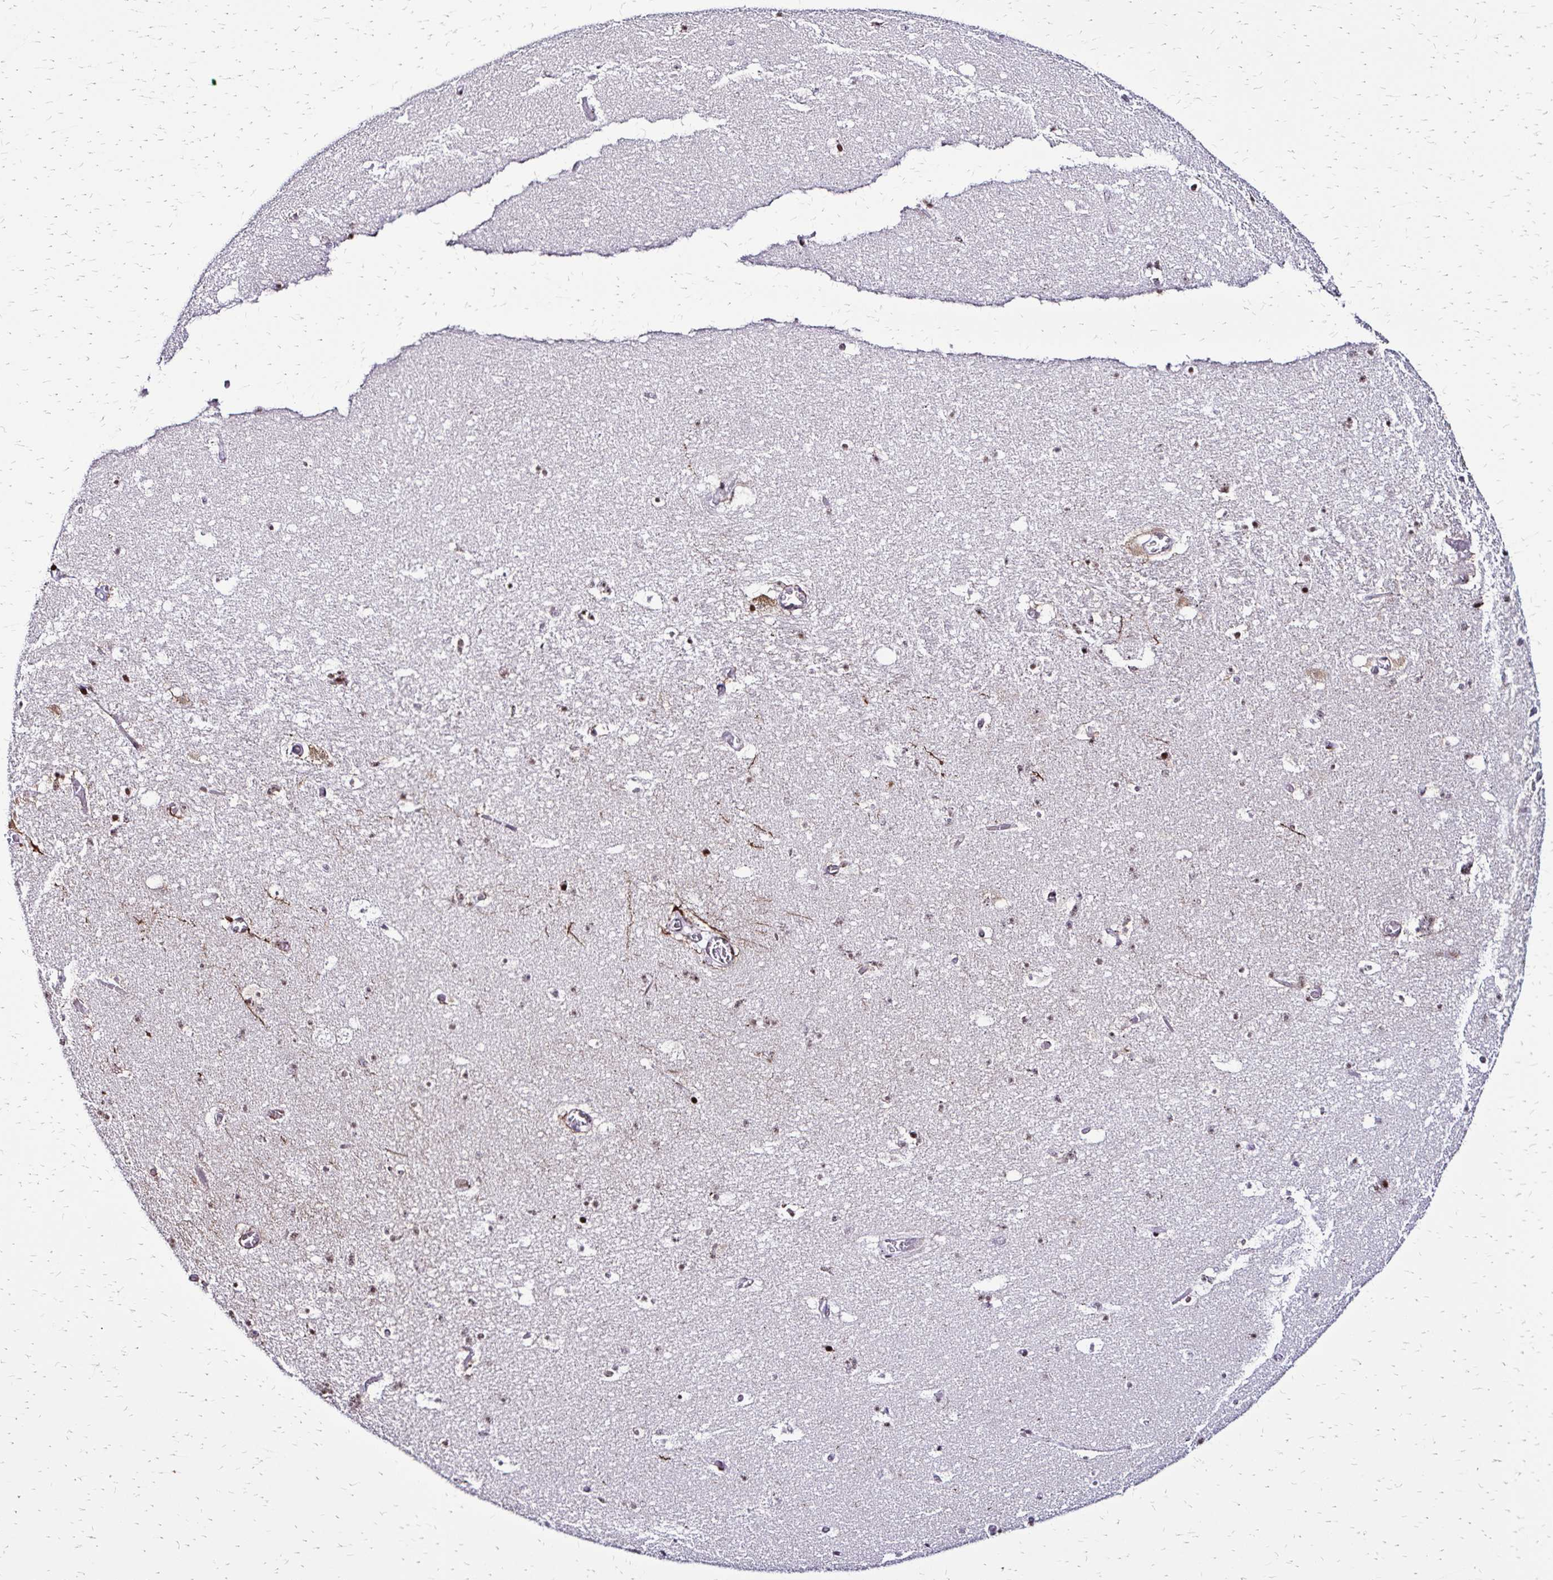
{"staining": {"intensity": "weak", "quantity": "<25%", "location": "nuclear"}, "tissue": "hippocampus", "cell_type": "Glial cells", "image_type": "normal", "snomed": [{"axis": "morphology", "description": "Normal tissue, NOS"}, {"axis": "topography", "description": "Hippocampus"}], "caption": "This is an immunohistochemistry (IHC) histopathology image of unremarkable human hippocampus. There is no expression in glial cells.", "gene": "TOB1", "patient": {"sex": "female", "age": 42}}